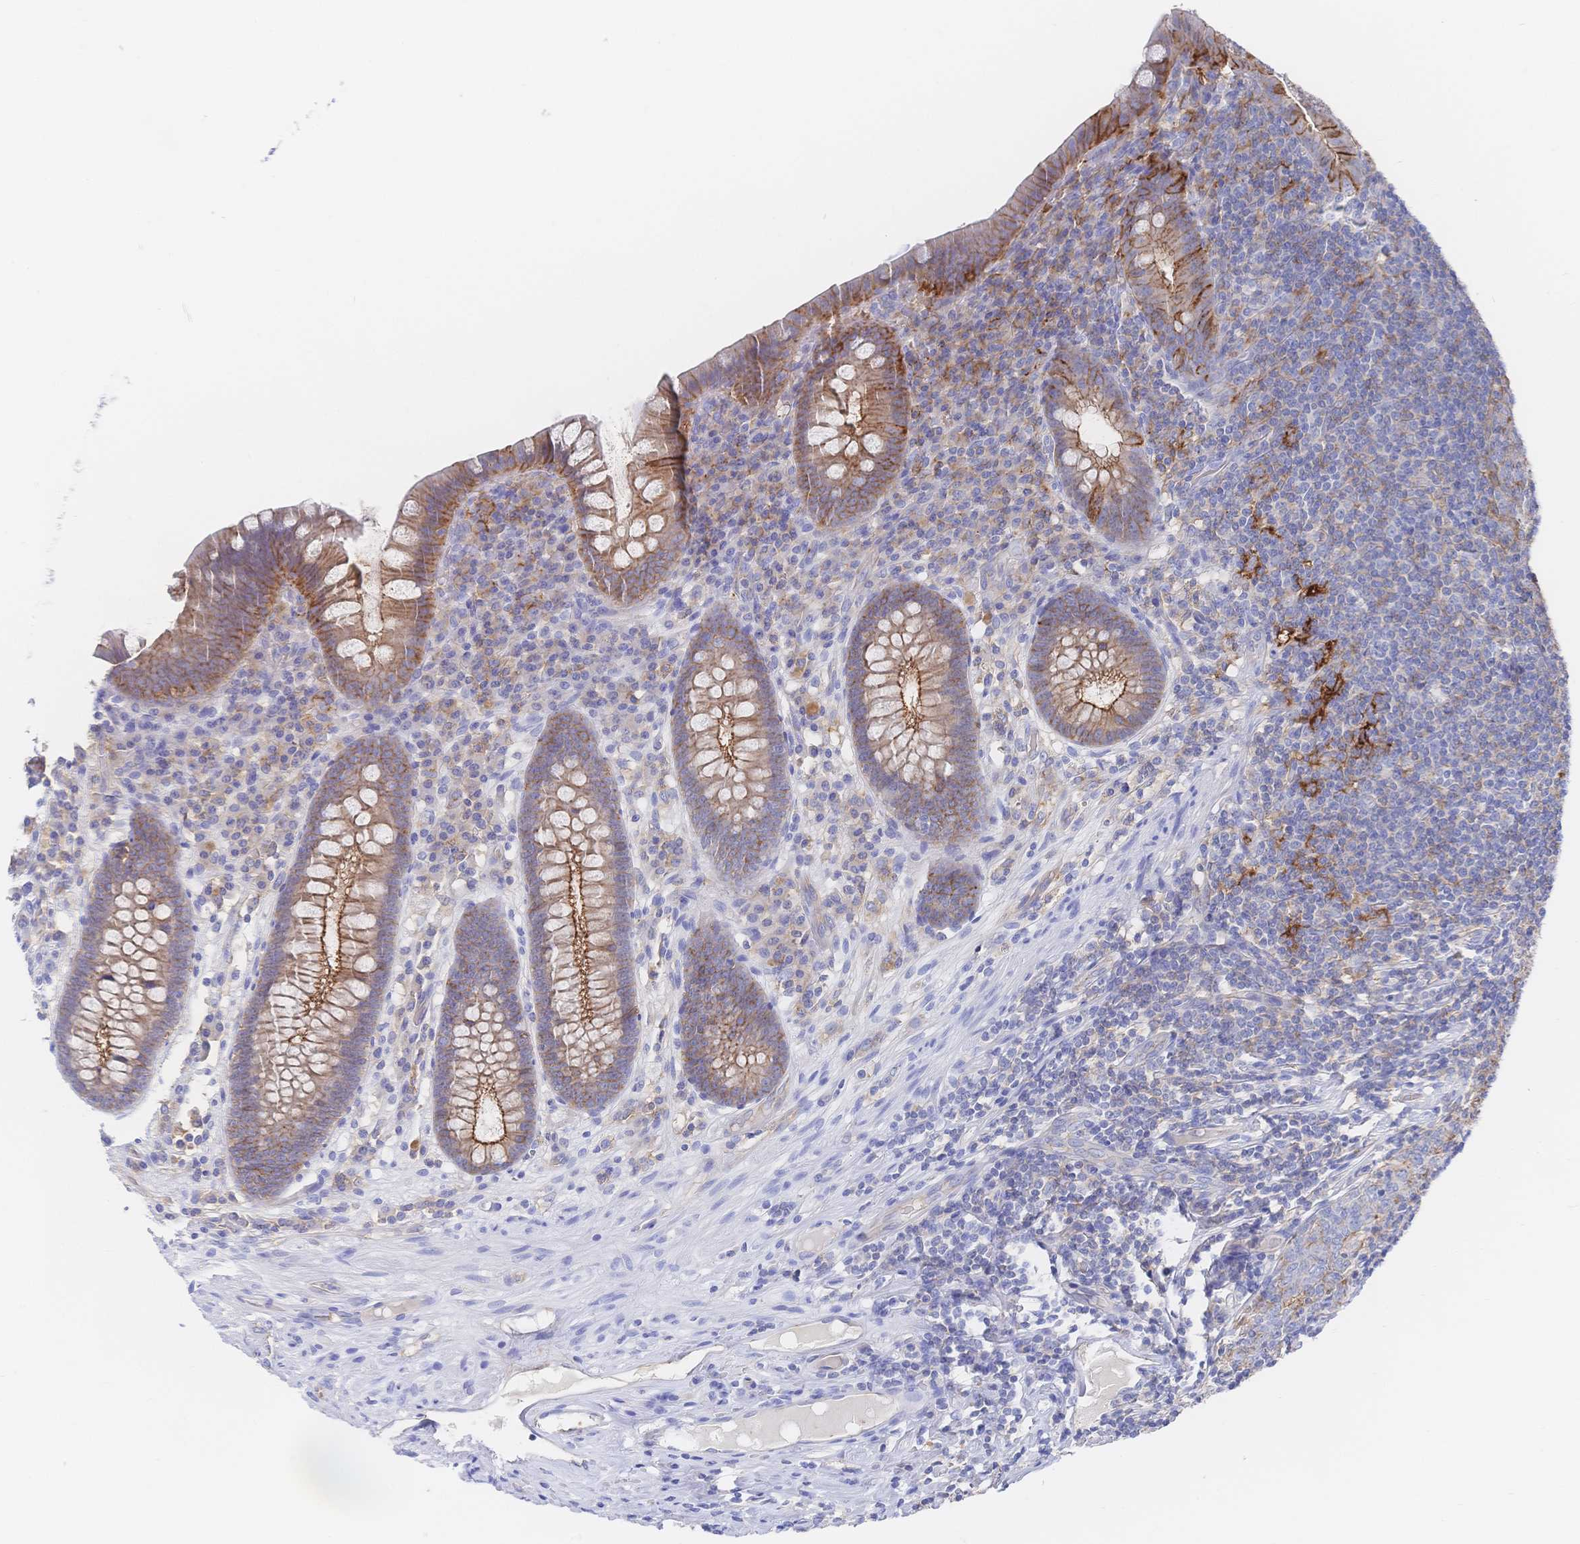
{"staining": {"intensity": "moderate", "quantity": ">75%", "location": "cytoplasmic/membranous"}, "tissue": "appendix", "cell_type": "Glandular cells", "image_type": "normal", "snomed": [{"axis": "morphology", "description": "Normal tissue, NOS"}, {"axis": "topography", "description": "Appendix"}], "caption": "Benign appendix displays moderate cytoplasmic/membranous positivity in approximately >75% of glandular cells.", "gene": "F11R", "patient": {"sex": "male", "age": 71}}